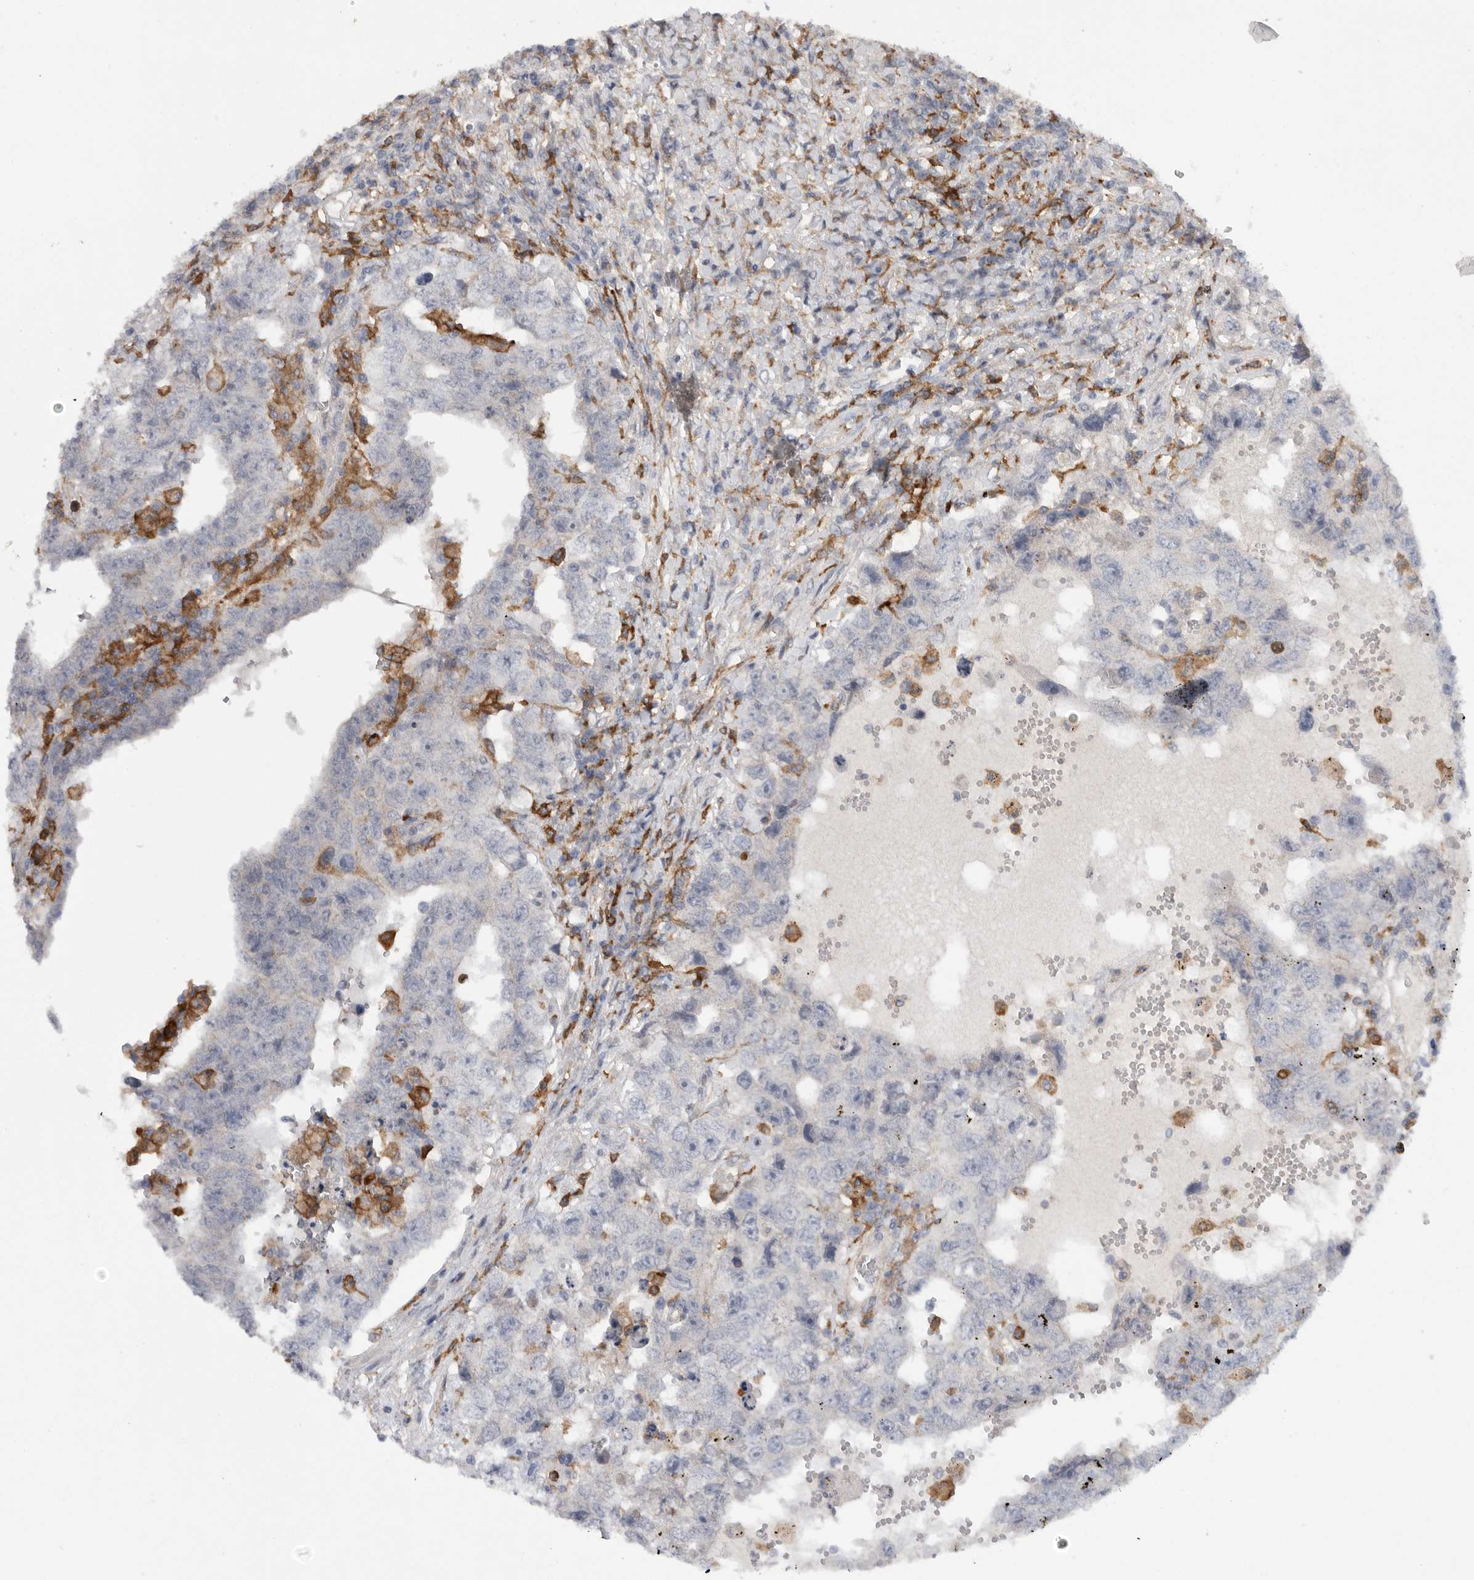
{"staining": {"intensity": "negative", "quantity": "none", "location": "none"}, "tissue": "testis cancer", "cell_type": "Tumor cells", "image_type": "cancer", "snomed": [{"axis": "morphology", "description": "Carcinoma, Embryonal, NOS"}, {"axis": "topography", "description": "Testis"}], "caption": "Tumor cells show no significant staining in testis embryonal carcinoma.", "gene": "SIGLEC10", "patient": {"sex": "male", "age": 26}}